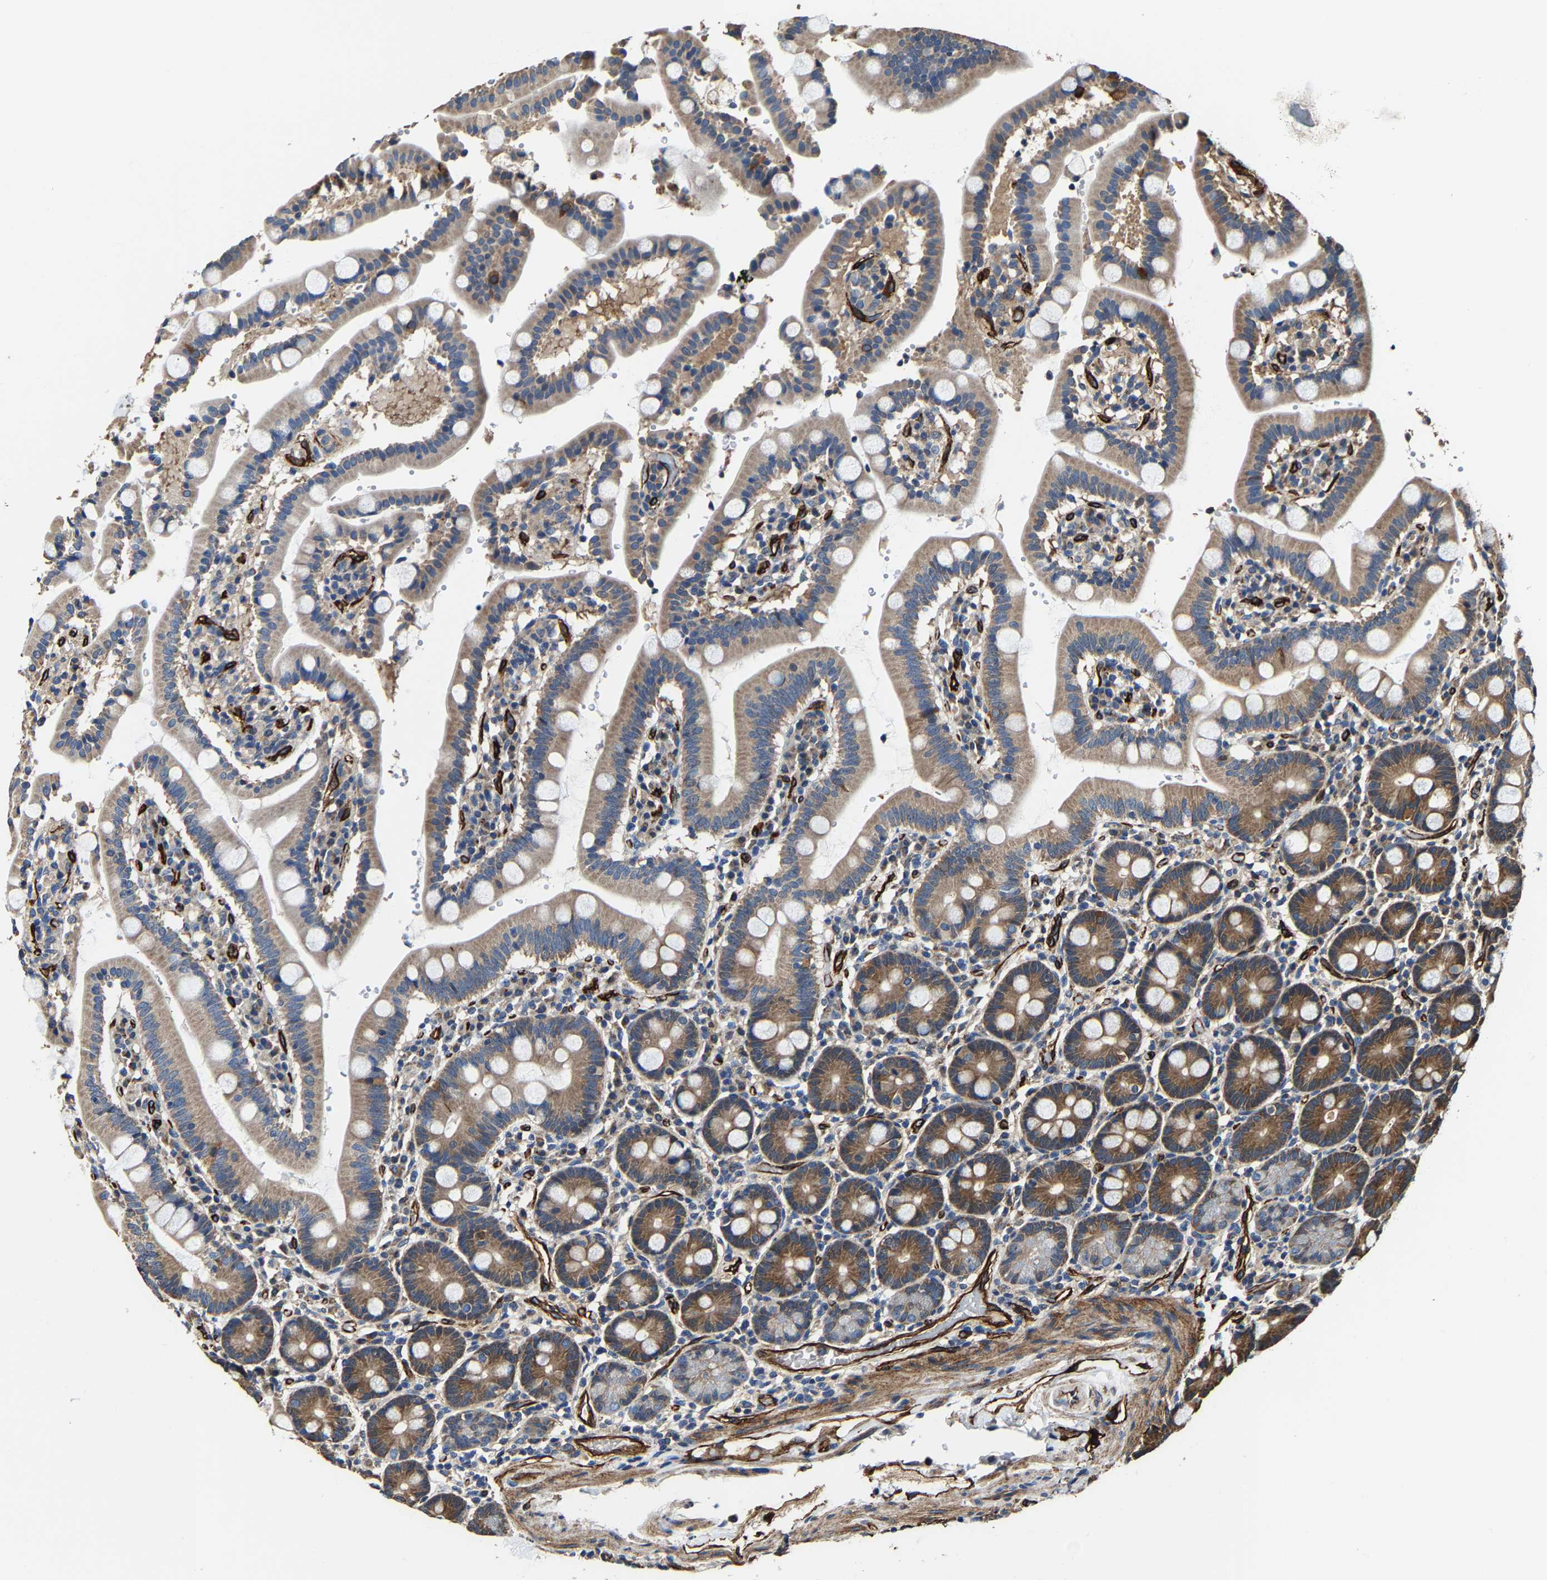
{"staining": {"intensity": "moderate", "quantity": ">75%", "location": "cytoplasmic/membranous"}, "tissue": "duodenum", "cell_type": "Glandular cells", "image_type": "normal", "snomed": [{"axis": "morphology", "description": "Normal tissue, NOS"}, {"axis": "topography", "description": "Small intestine, NOS"}], "caption": "A medium amount of moderate cytoplasmic/membranous staining is appreciated in about >75% of glandular cells in normal duodenum.", "gene": "GFRA3", "patient": {"sex": "female", "age": 71}}